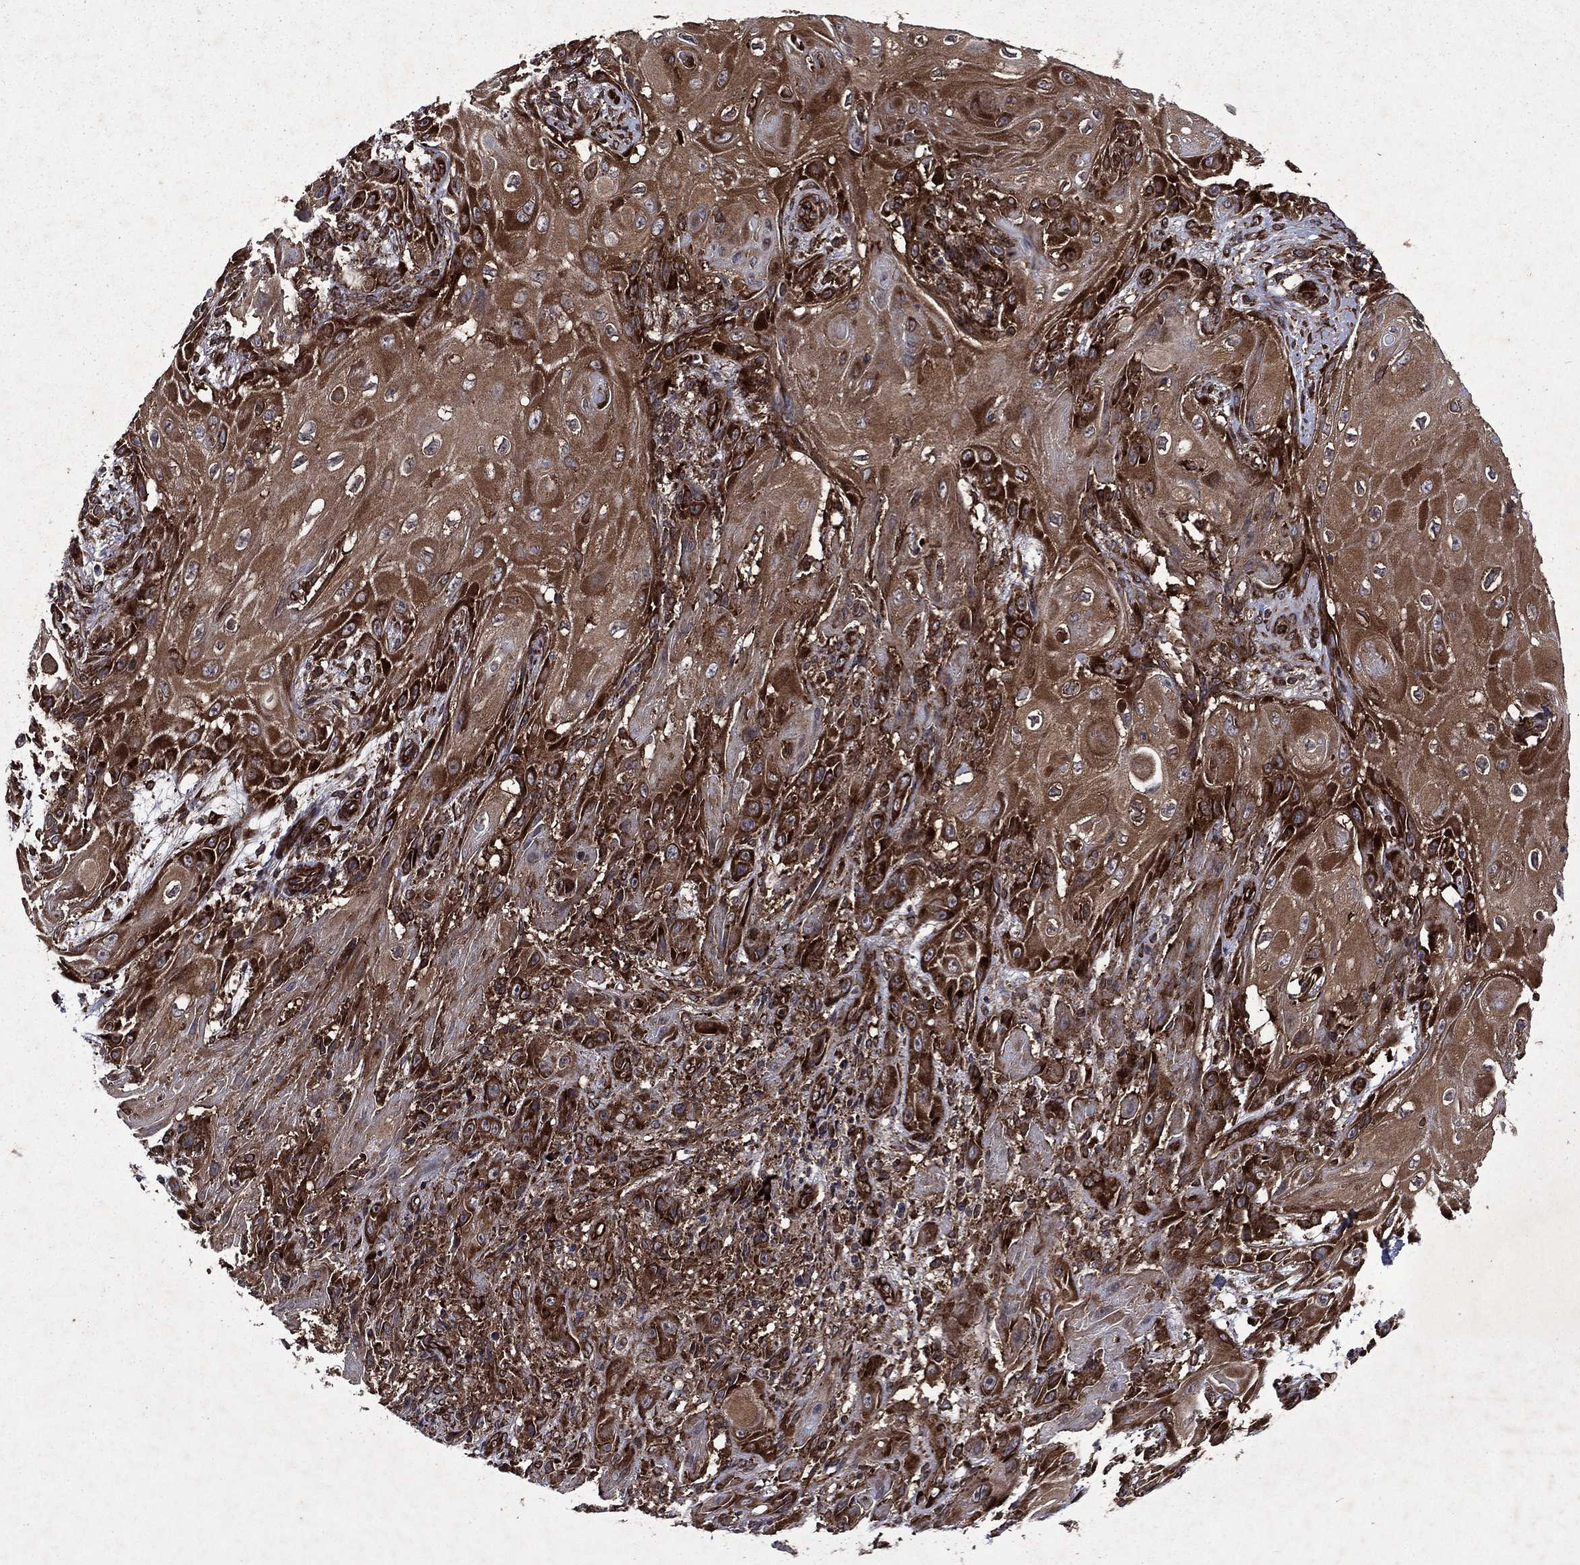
{"staining": {"intensity": "moderate", "quantity": ">75%", "location": "cytoplasmic/membranous"}, "tissue": "skin cancer", "cell_type": "Tumor cells", "image_type": "cancer", "snomed": [{"axis": "morphology", "description": "Squamous cell carcinoma, NOS"}, {"axis": "topography", "description": "Skin"}], "caption": "An immunohistochemistry (IHC) photomicrograph of neoplastic tissue is shown. Protein staining in brown highlights moderate cytoplasmic/membranous positivity in skin cancer within tumor cells.", "gene": "EIF2B4", "patient": {"sex": "male", "age": 62}}